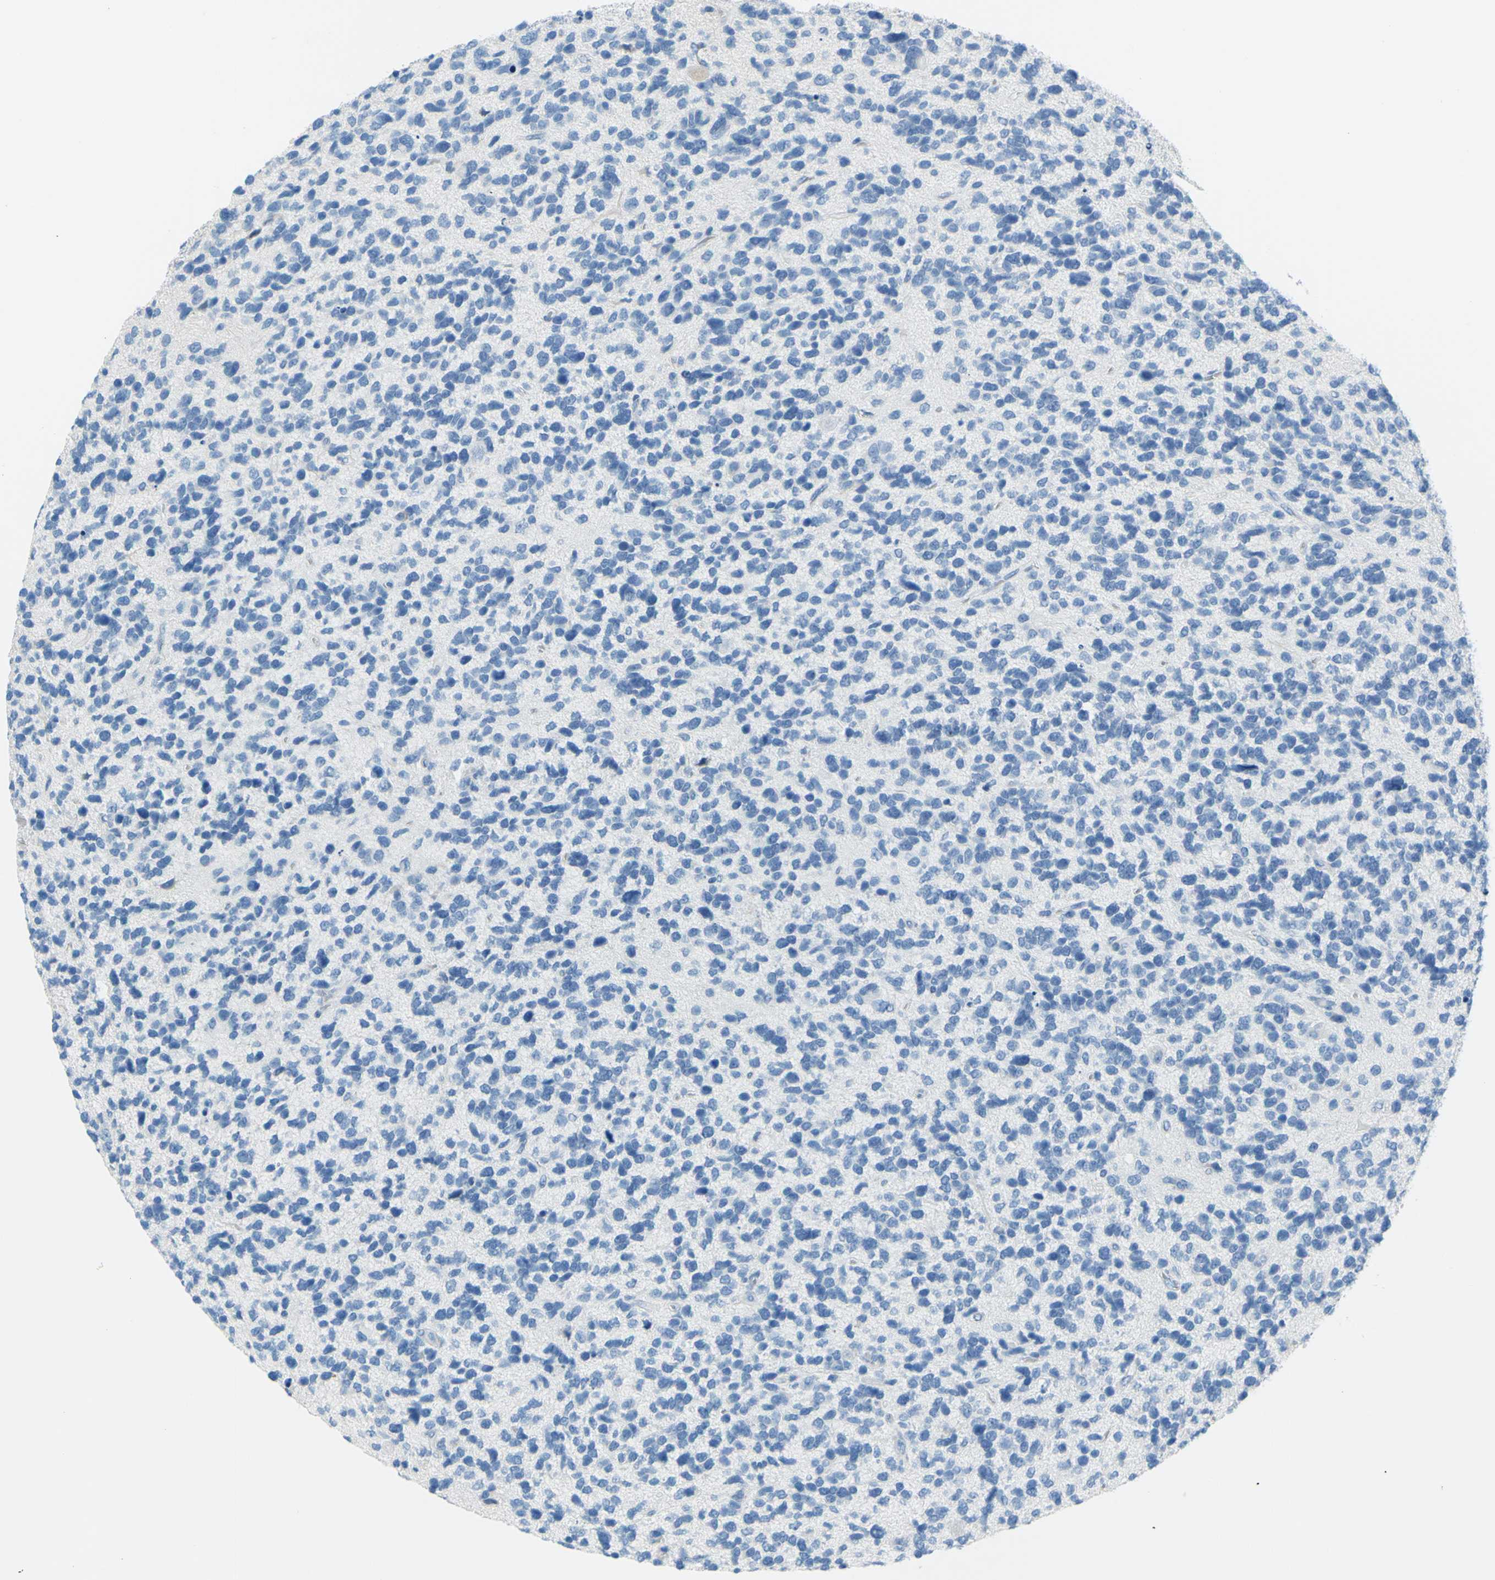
{"staining": {"intensity": "negative", "quantity": "none", "location": "none"}, "tissue": "glioma", "cell_type": "Tumor cells", "image_type": "cancer", "snomed": [{"axis": "morphology", "description": "Glioma, malignant, High grade"}, {"axis": "topography", "description": "Brain"}], "caption": "There is no significant staining in tumor cells of malignant high-grade glioma.", "gene": "DCT", "patient": {"sex": "female", "age": 58}}